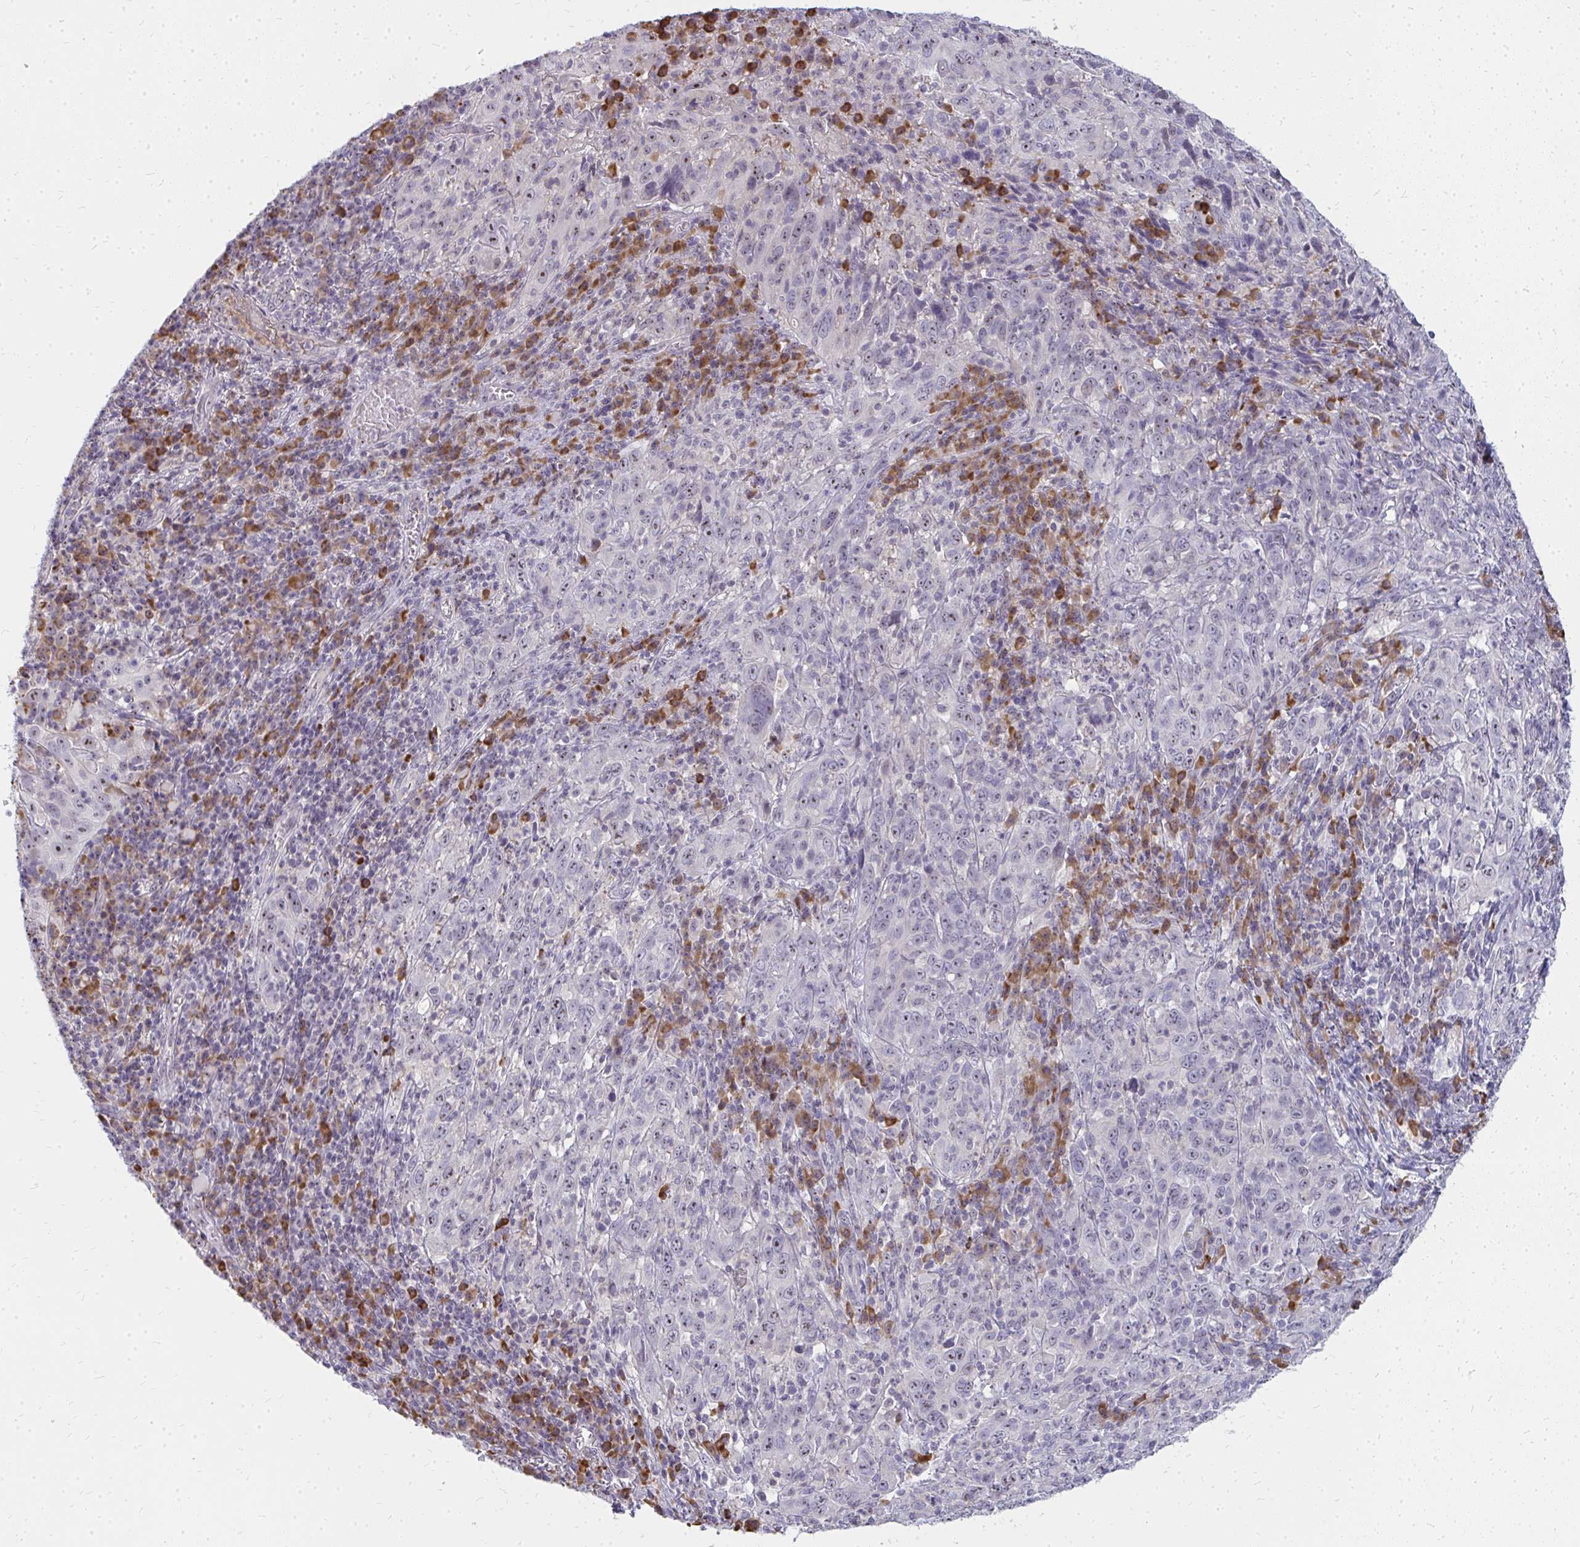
{"staining": {"intensity": "weak", "quantity": "<25%", "location": "nuclear"}, "tissue": "cervical cancer", "cell_type": "Tumor cells", "image_type": "cancer", "snomed": [{"axis": "morphology", "description": "Squamous cell carcinoma, NOS"}, {"axis": "topography", "description": "Cervix"}], "caption": "The immunohistochemistry image has no significant staining in tumor cells of cervical squamous cell carcinoma tissue.", "gene": "FAM9A", "patient": {"sex": "female", "age": 46}}